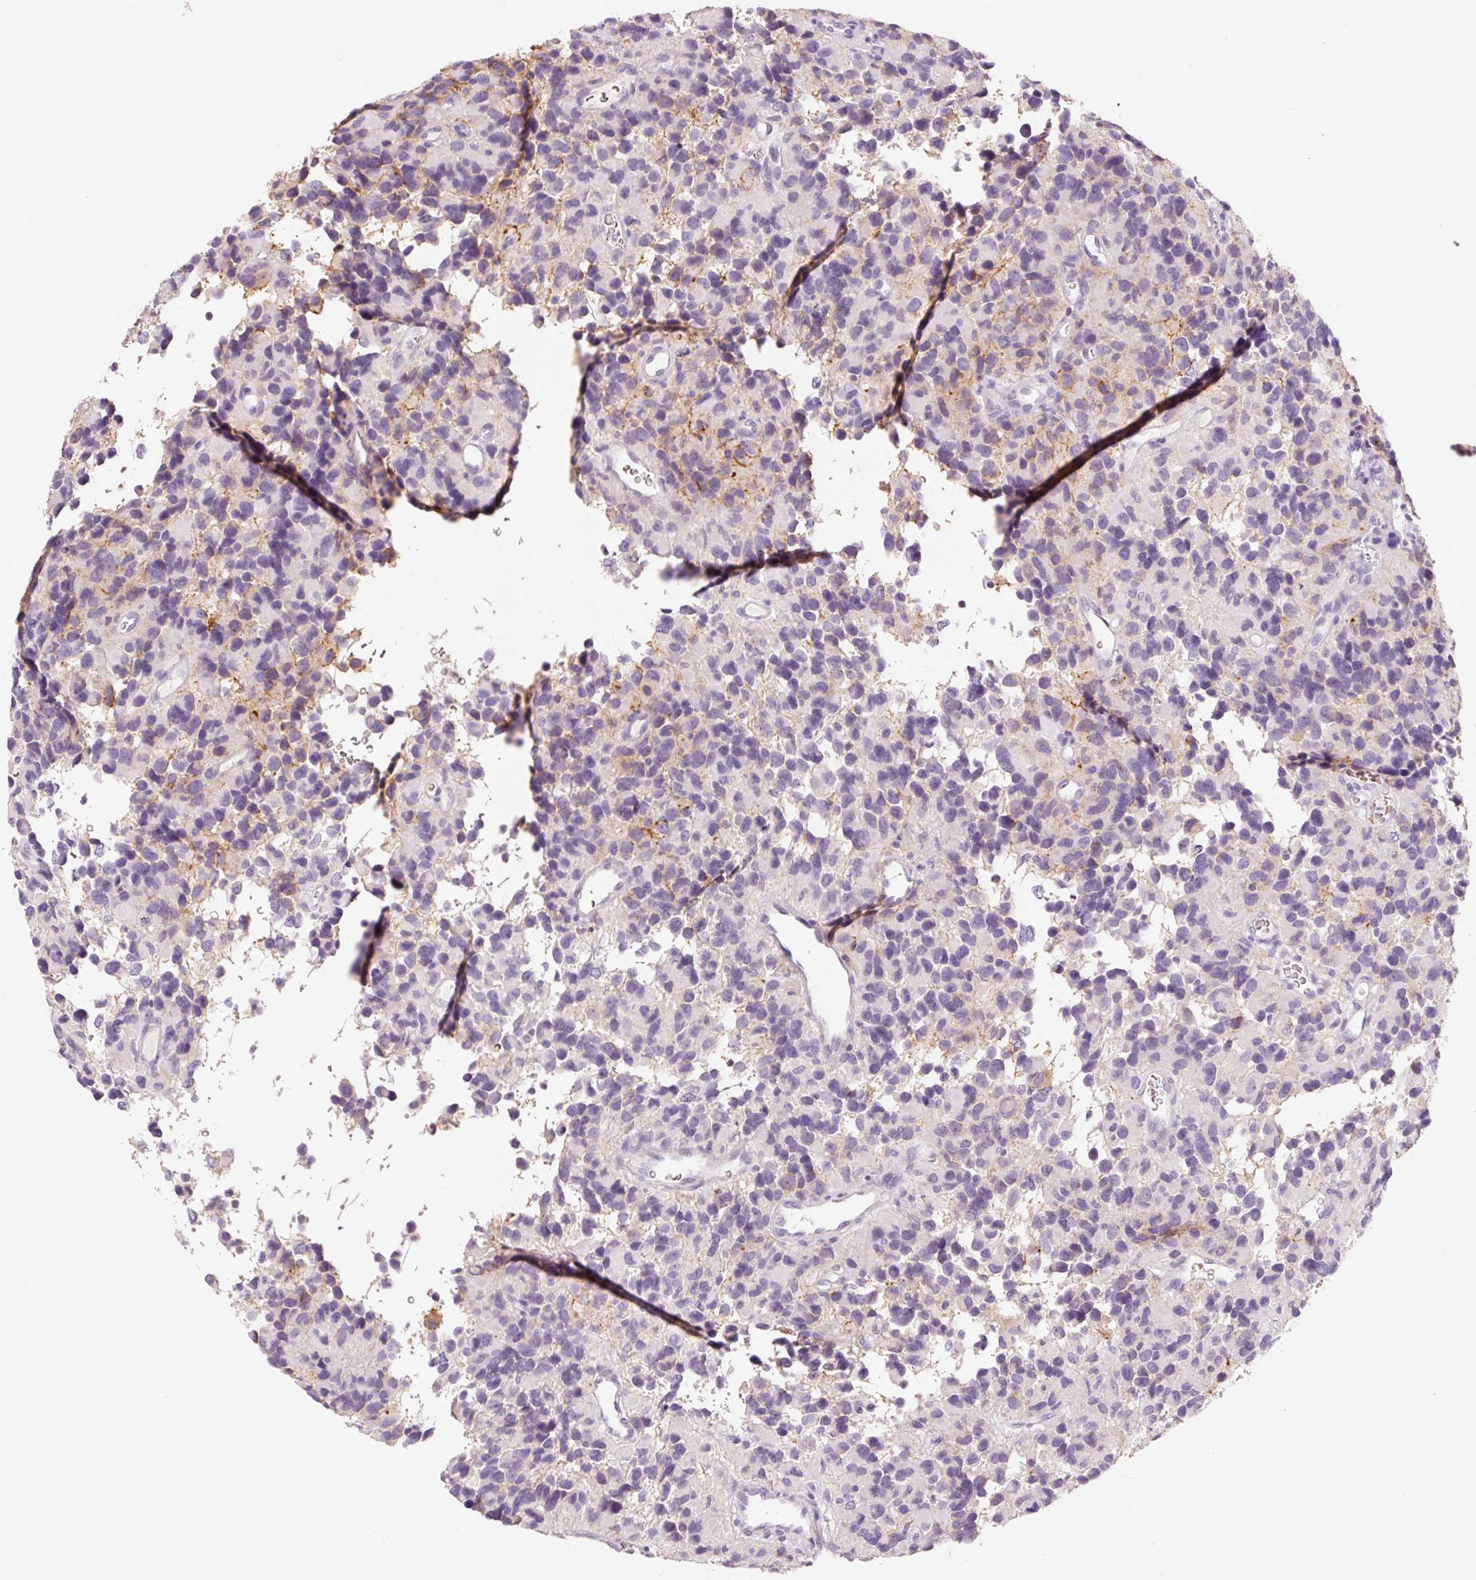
{"staining": {"intensity": "negative", "quantity": "none", "location": "none"}, "tissue": "glioma", "cell_type": "Tumor cells", "image_type": "cancer", "snomed": [{"axis": "morphology", "description": "Glioma, malignant, High grade"}, {"axis": "topography", "description": "Brain"}], "caption": "Tumor cells are negative for protein expression in human glioma.", "gene": "OR8K1", "patient": {"sex": "male", "age": 77}}